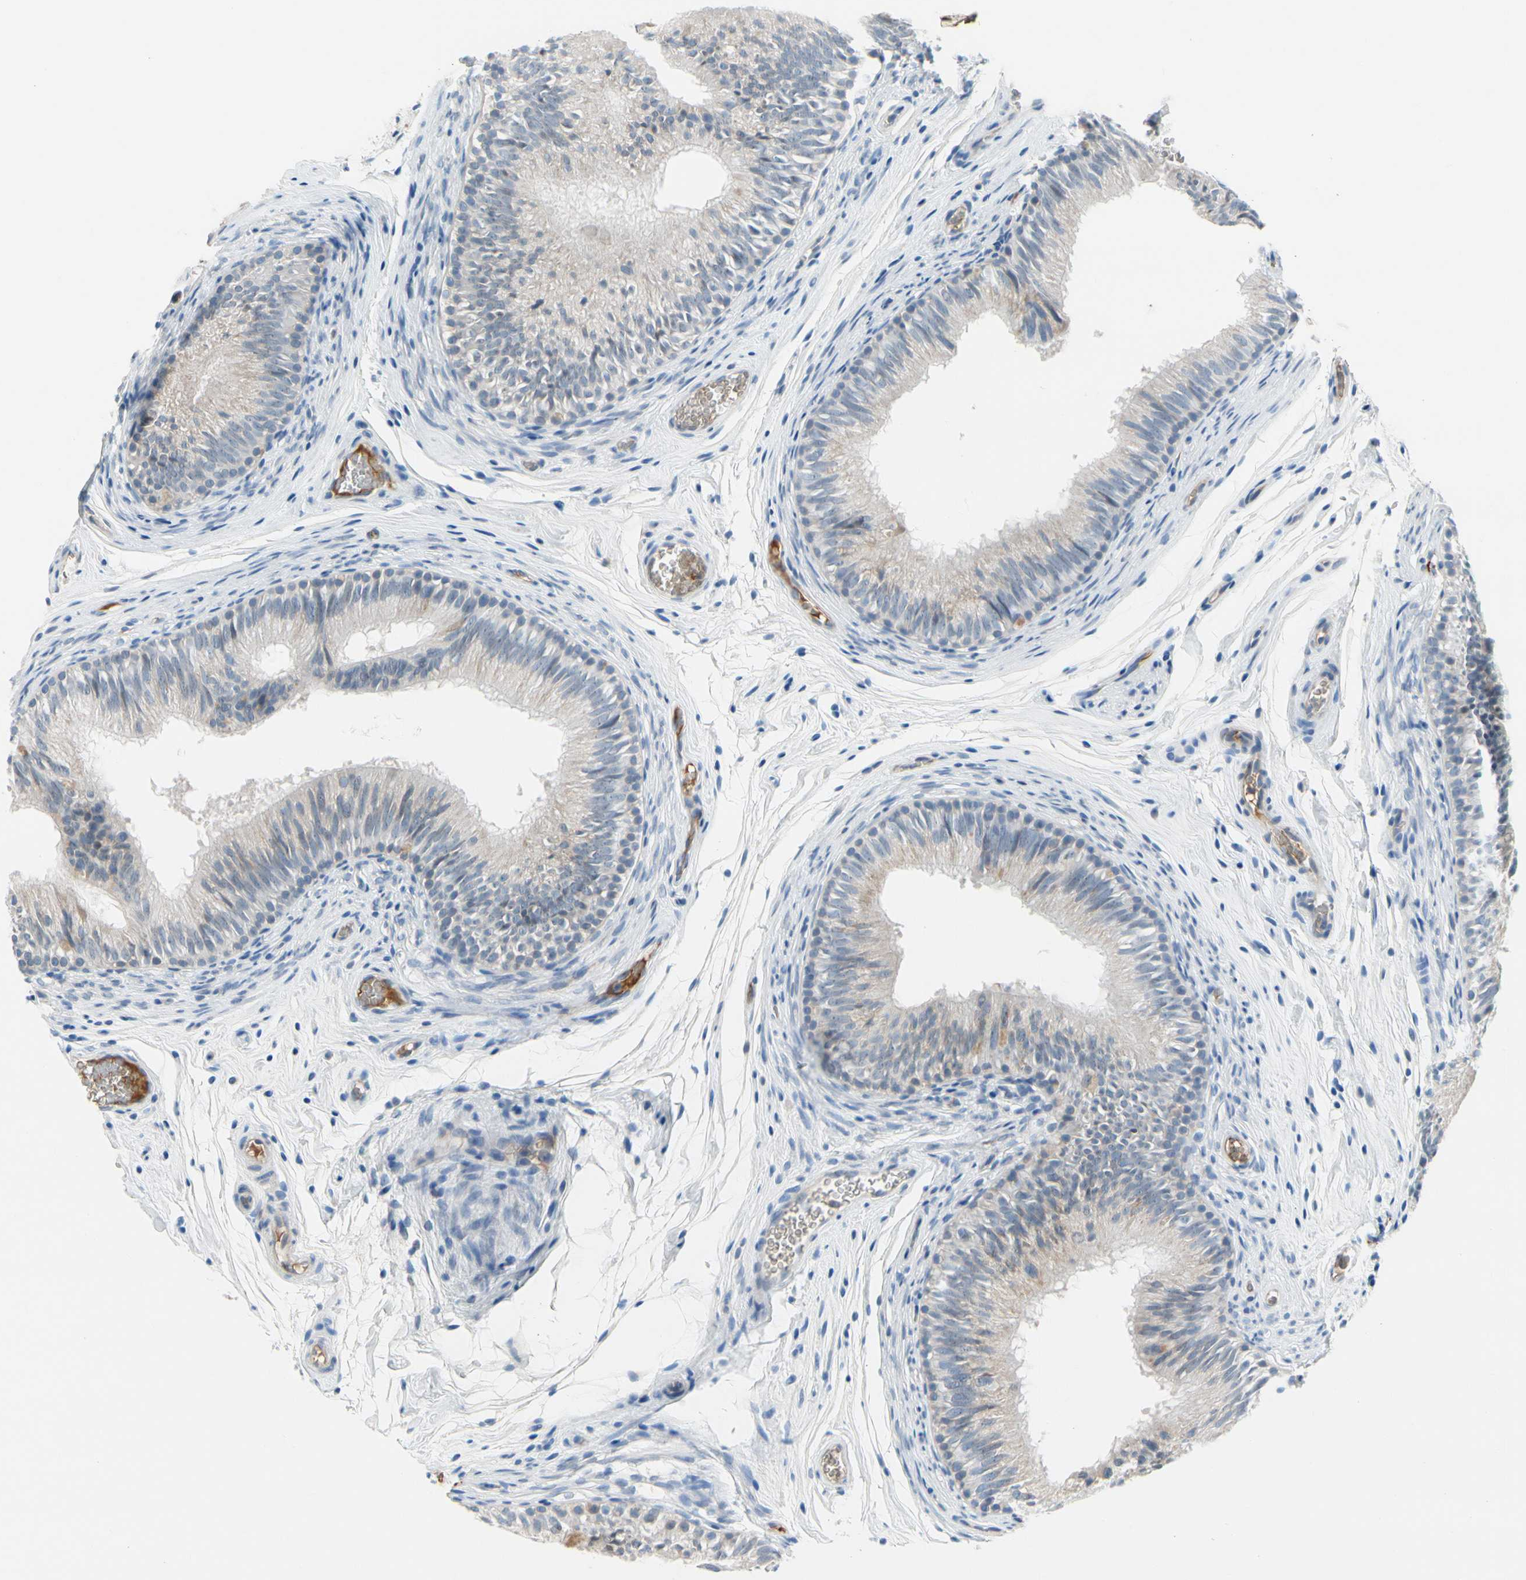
{"staining": {"intensity": "weak", "quantity": "<25%", "location": "cytoplasmic/membranous"}, "tissue": "epididymis", "cell_type": "Glandular cells", "image_type": "normal", "snomed": [{"axis": "morphology", "description": "Normal tissue, NOS"}, {"axis": "topography", "description": "Epididymis"}], "caption": "Glandular cells show no significant protein staining in normal epididymis. (DAB IHC, high magnification).", "gene": "CNDP1", "patient": {"sex": "male", "age": 36}}